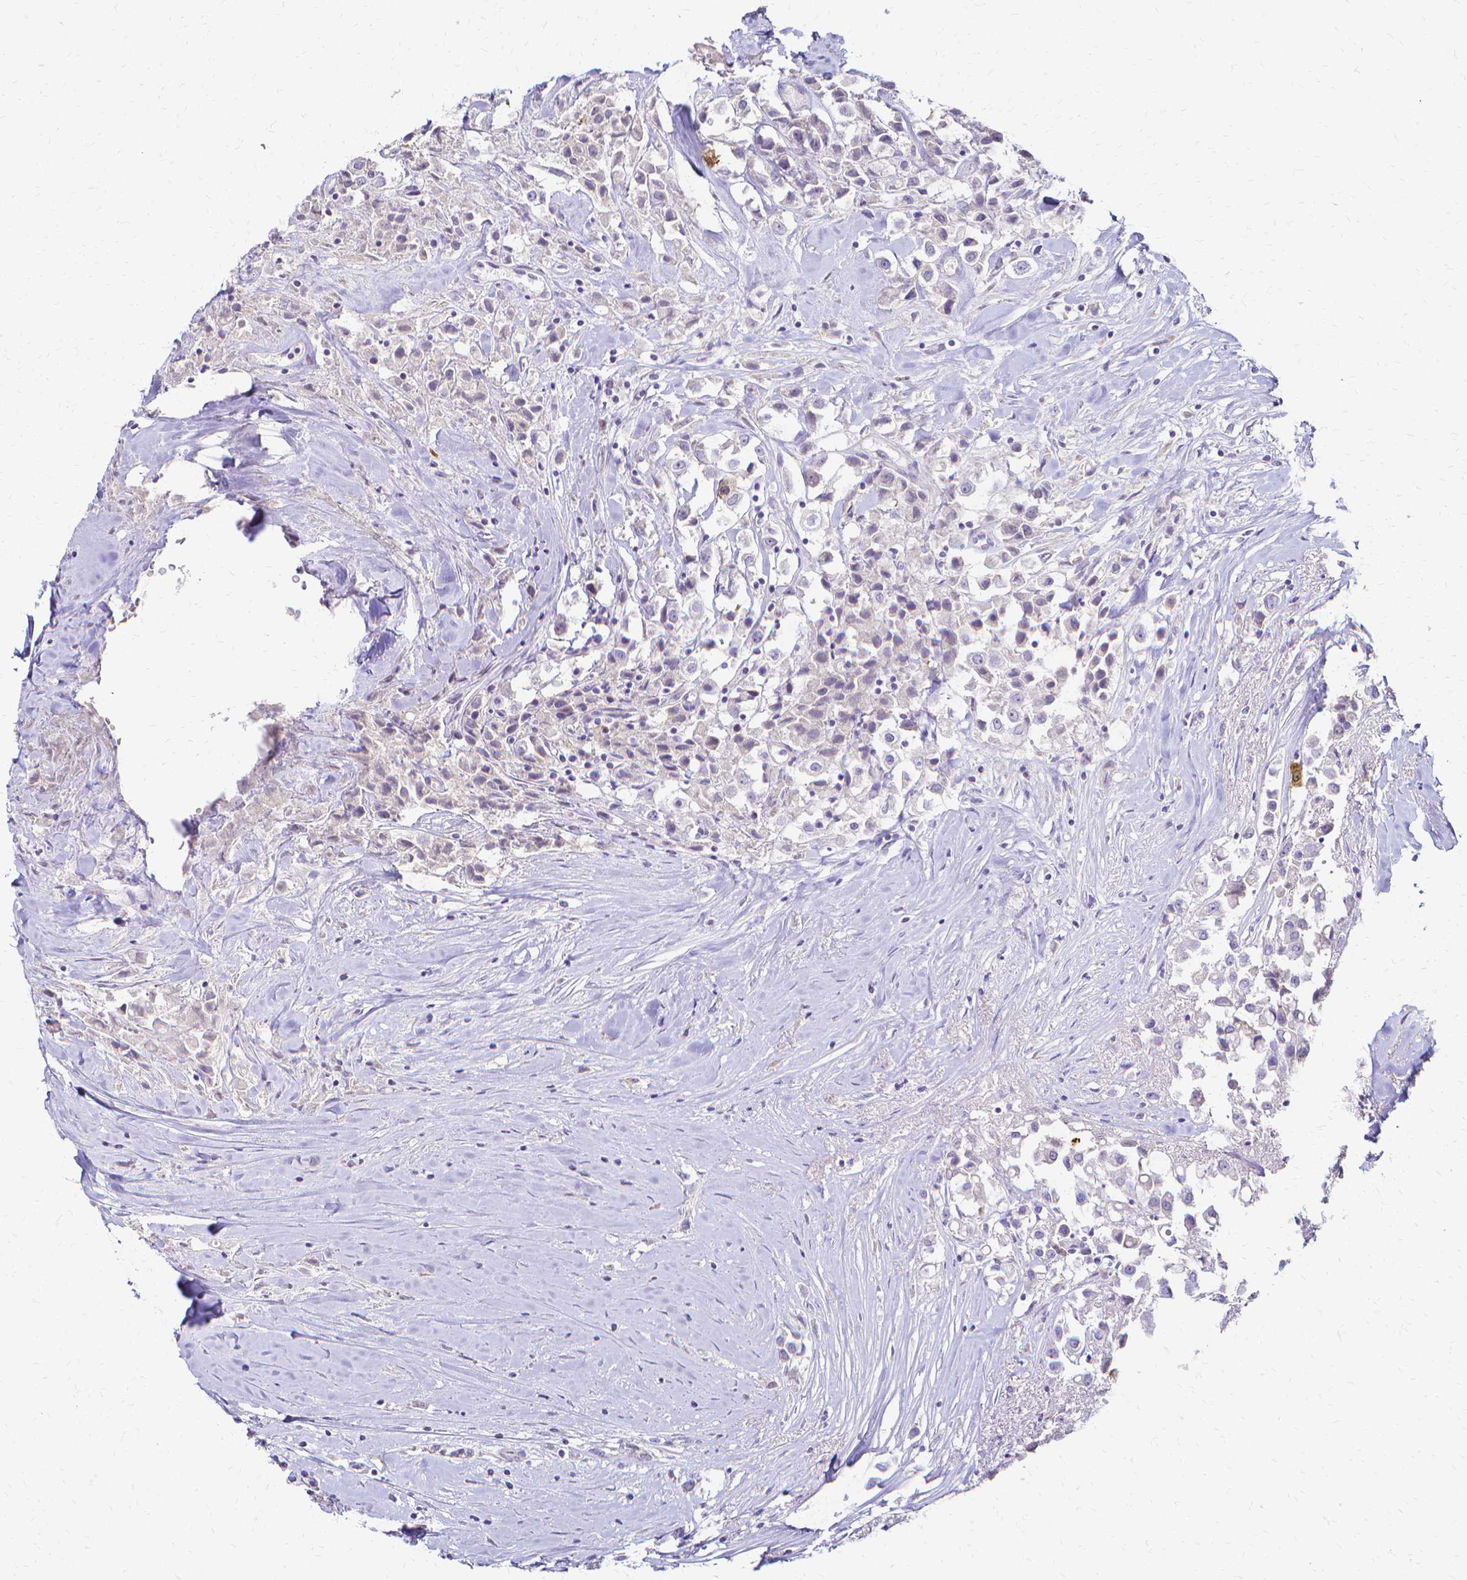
{"staining": {"intensity": "strong", "quantity": "<25%", "location": "cytoplasmic/membranous"}, "tissue": "breast cancer", "cell_type": "Tumor cells", "image_type": "cancer", "snomed": [{"axis": "morphology", "description": "Duct carcinoma"}, {"axis": "topography", "description": "Breast"}], "caption": "Immunohistochemical staining of breast cancer (intraductal carcinoma) reveals medium levels of strong cytoplasmic/membranous protein positivity in approximately <25% of tumor cells.", "gene": "CCNB1", "patient": {"sex": "female", "age": 61}}